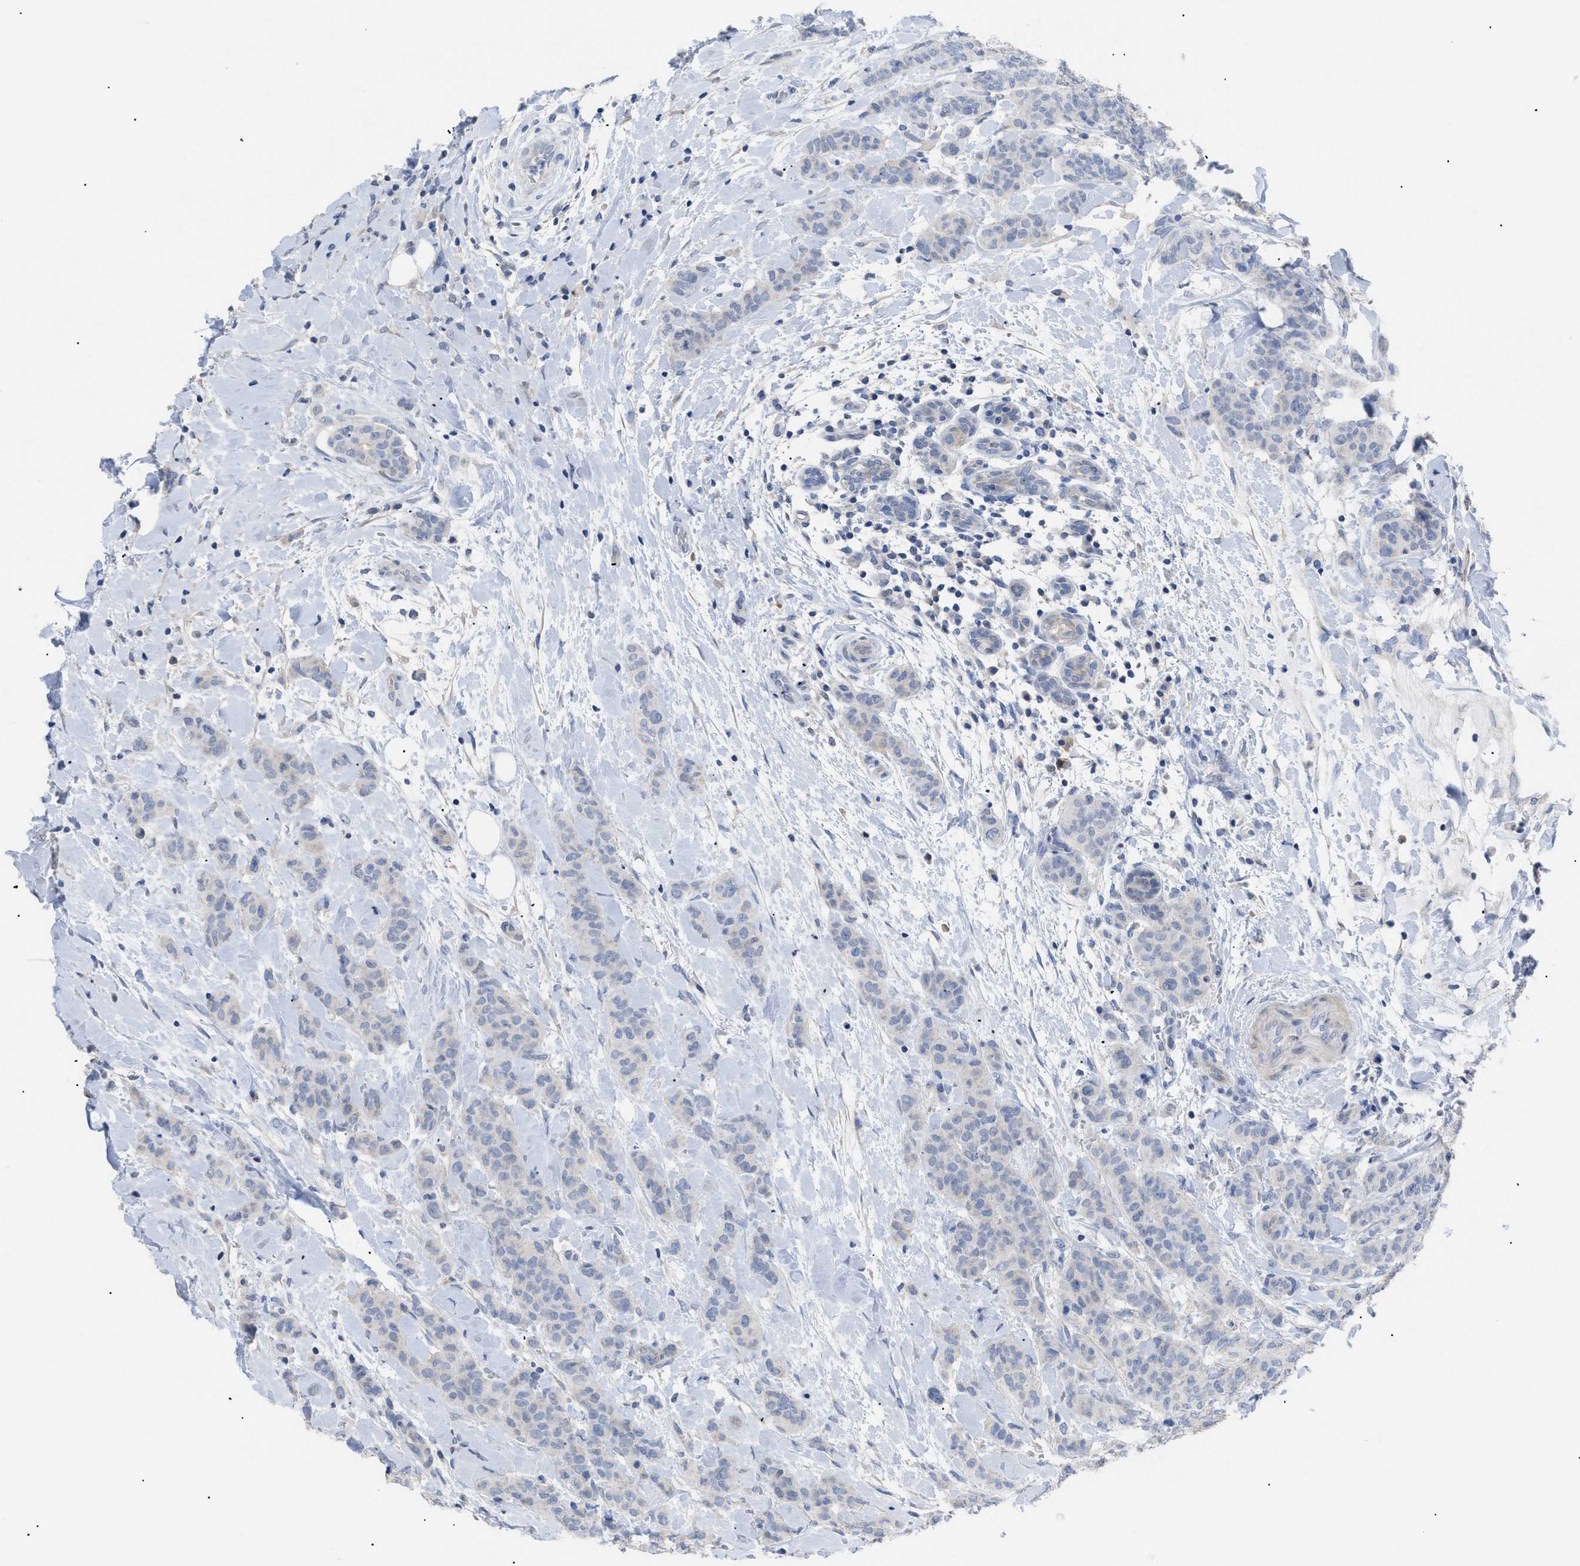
{"staining": {"intensity": "negative", "quantity": "none", "location": "none"}, "tissue": "breast cancer", "cell_type": "Tumor cells", "image_type": "cancer", "snomed": [{"axis": "morphology", "description": "Normal tissue, NOS"}, {"axis": "morphology", "description": "Duct carcinoma"}, {"axis": "topography", "description": "Breast"}], "caption": "Human breast cancer stained for a protein using IHC displays no expression in tumor cells.", "gene": "CAV3", "patient": {"sex": "female", "age": 40}}